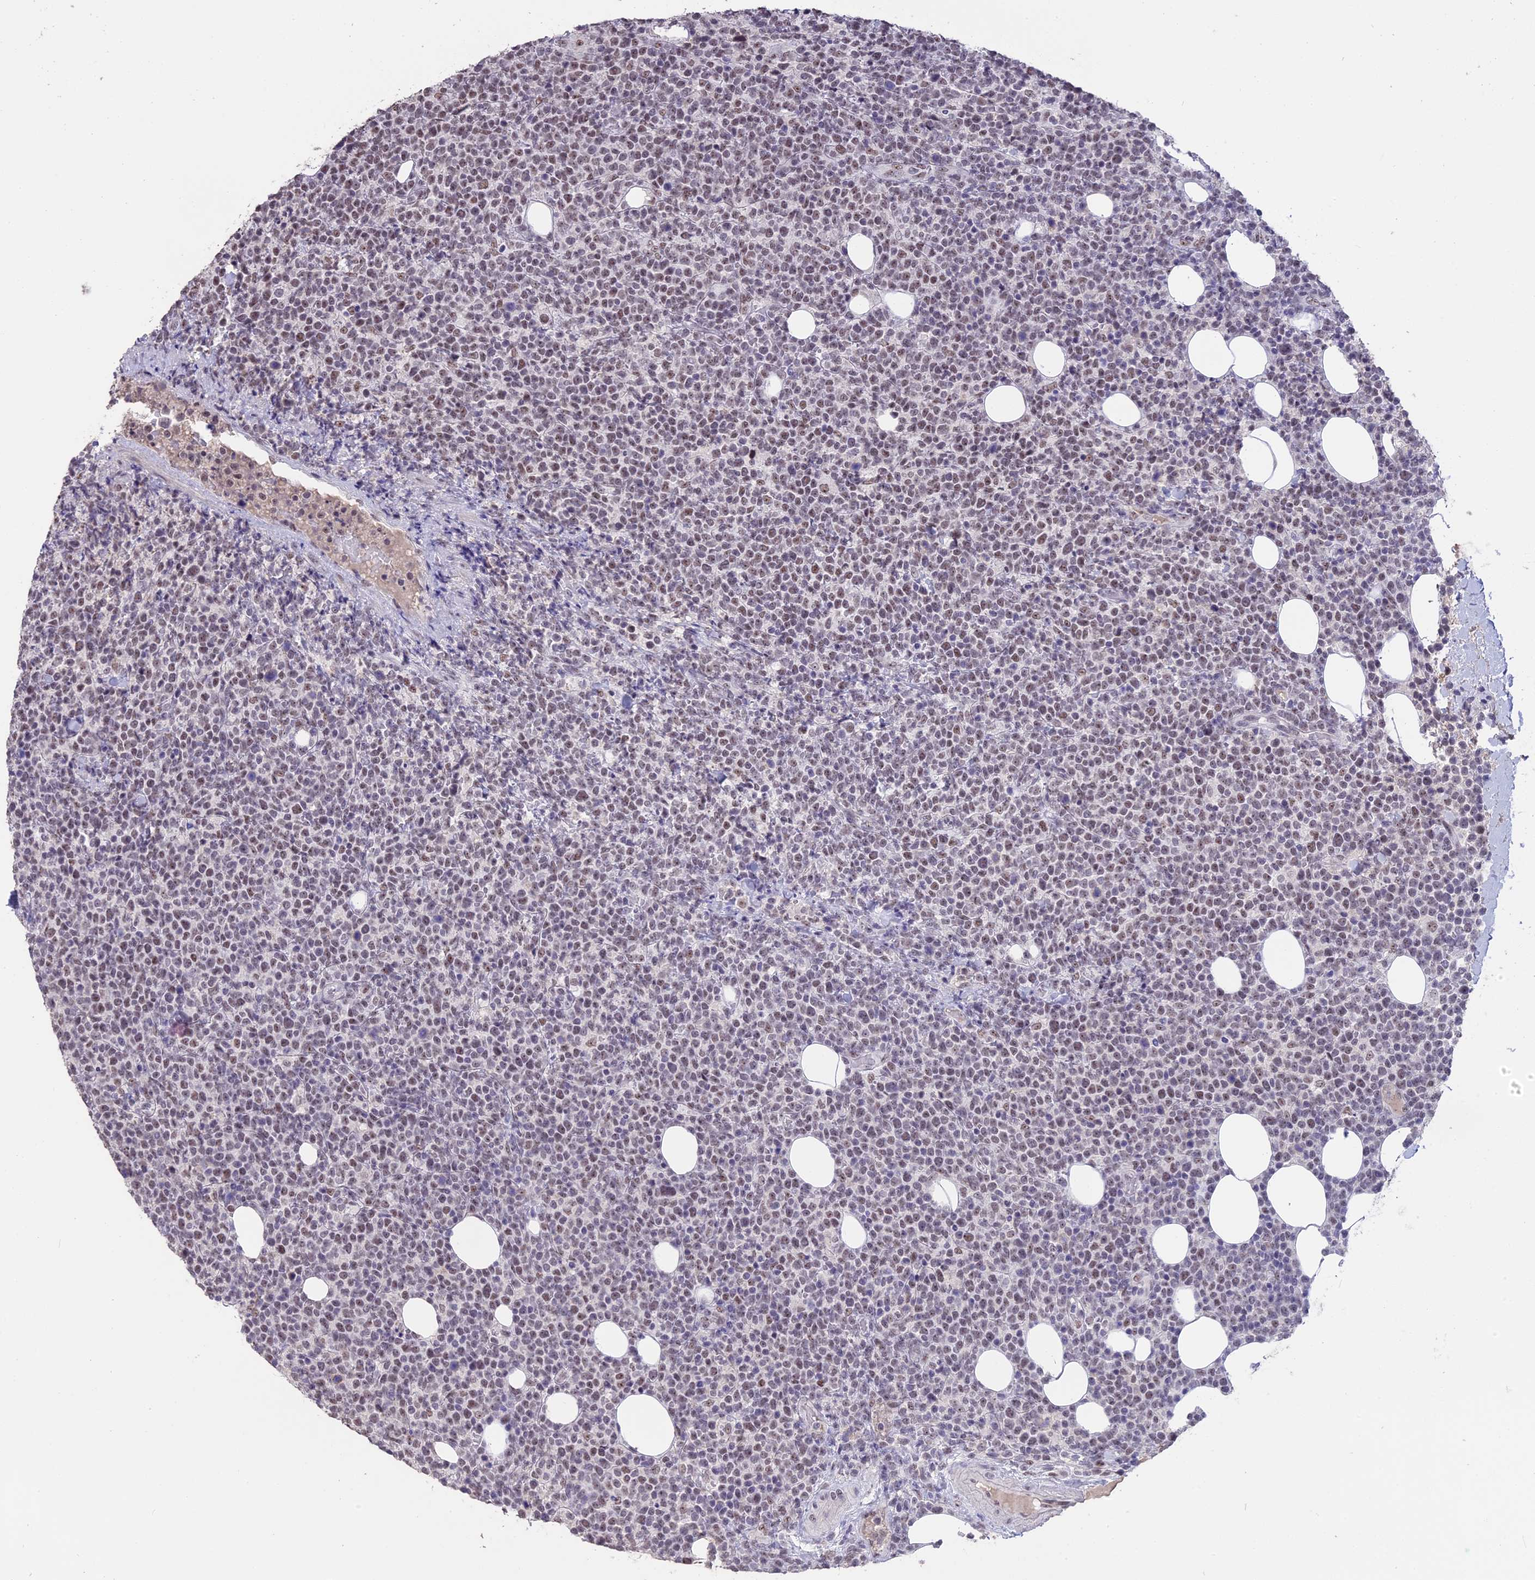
{"staining": {"intensity": "weak", "quantity": "25%-75%", "location": "nuclear"}, "tissue": "lymphoma", "cell_type": "Tumor cells", "image_type": "cancer", "snomed": [{"axis": "morphology", "description": "Malignant lymphoma, non-Hodgkin's type, High grade"}, {"axis": "topography", "description": "Lymph node"}], "caption": "Malignant lymphoma, non-Hodgkin's type (high-grade) stained for a protein demonstrates weak nuclear positivity in tumor cells.", "gene": "SETD2", "patient": {"sex": "male", "age": 61}}